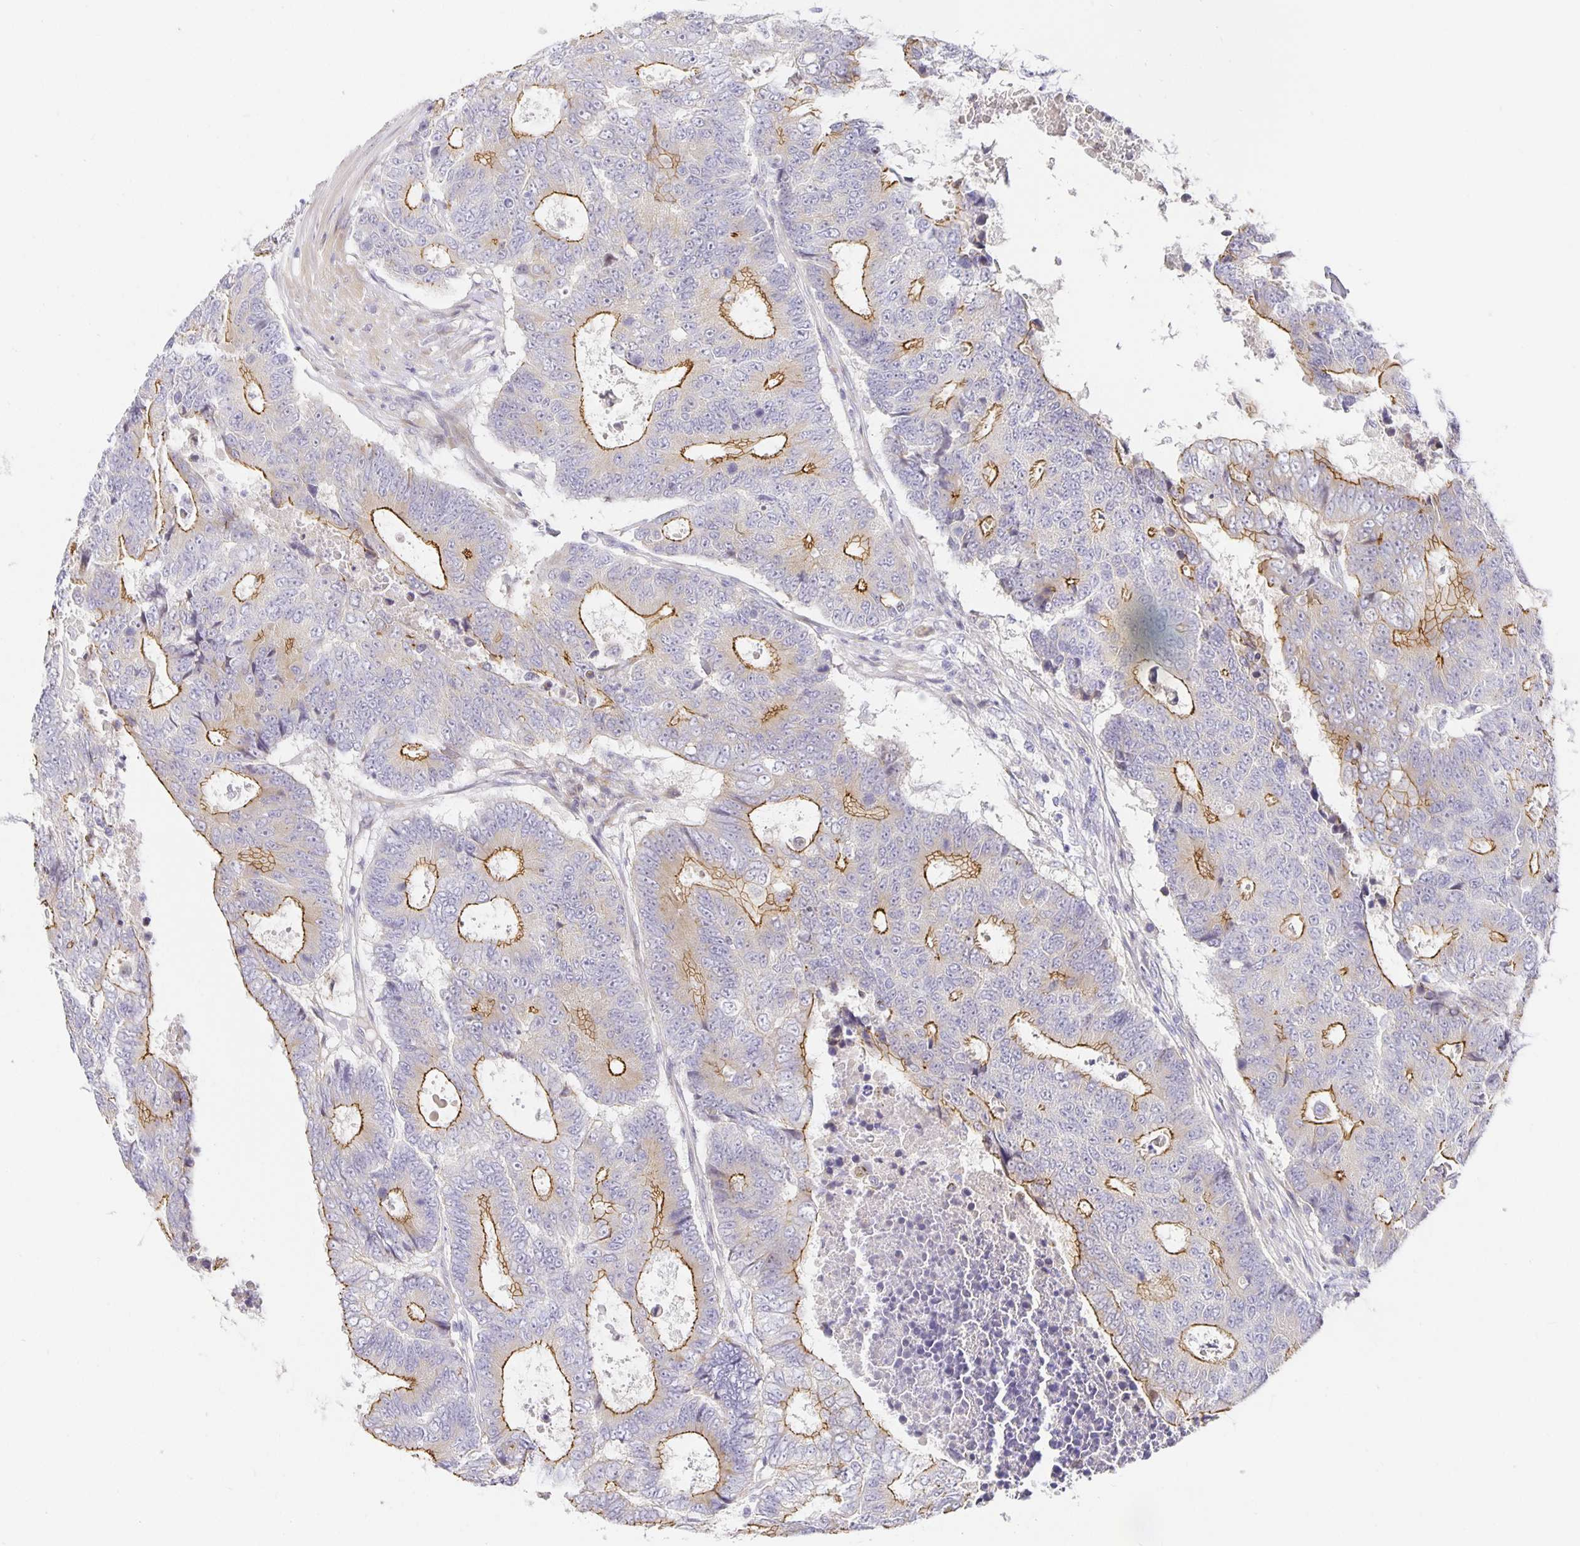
{"staining": {"intensity": "moderate", "quantity": "25%-75%", "location": "cytoplasmic/membranous"}, "tissue": "colorectal cancer", "cell_type": "Tumor cells", "image_type": "cancer", "snomed": [{"axis": "morphology", "description": "Adenocarcinoma, NOS"}, {"axis": "topography", "description": "Colon"}], "caption": "DAB (3,3'-diaminobenzidine) immunohistochemical staining of human colorectal cancer (adenocarcinoma) displays moderate cytoplasmic/membranous protein positivity in approximately 25%-75% of tumor cells.", "gene": "TJP3", "patient": {"sex": "female", "age": 48}}